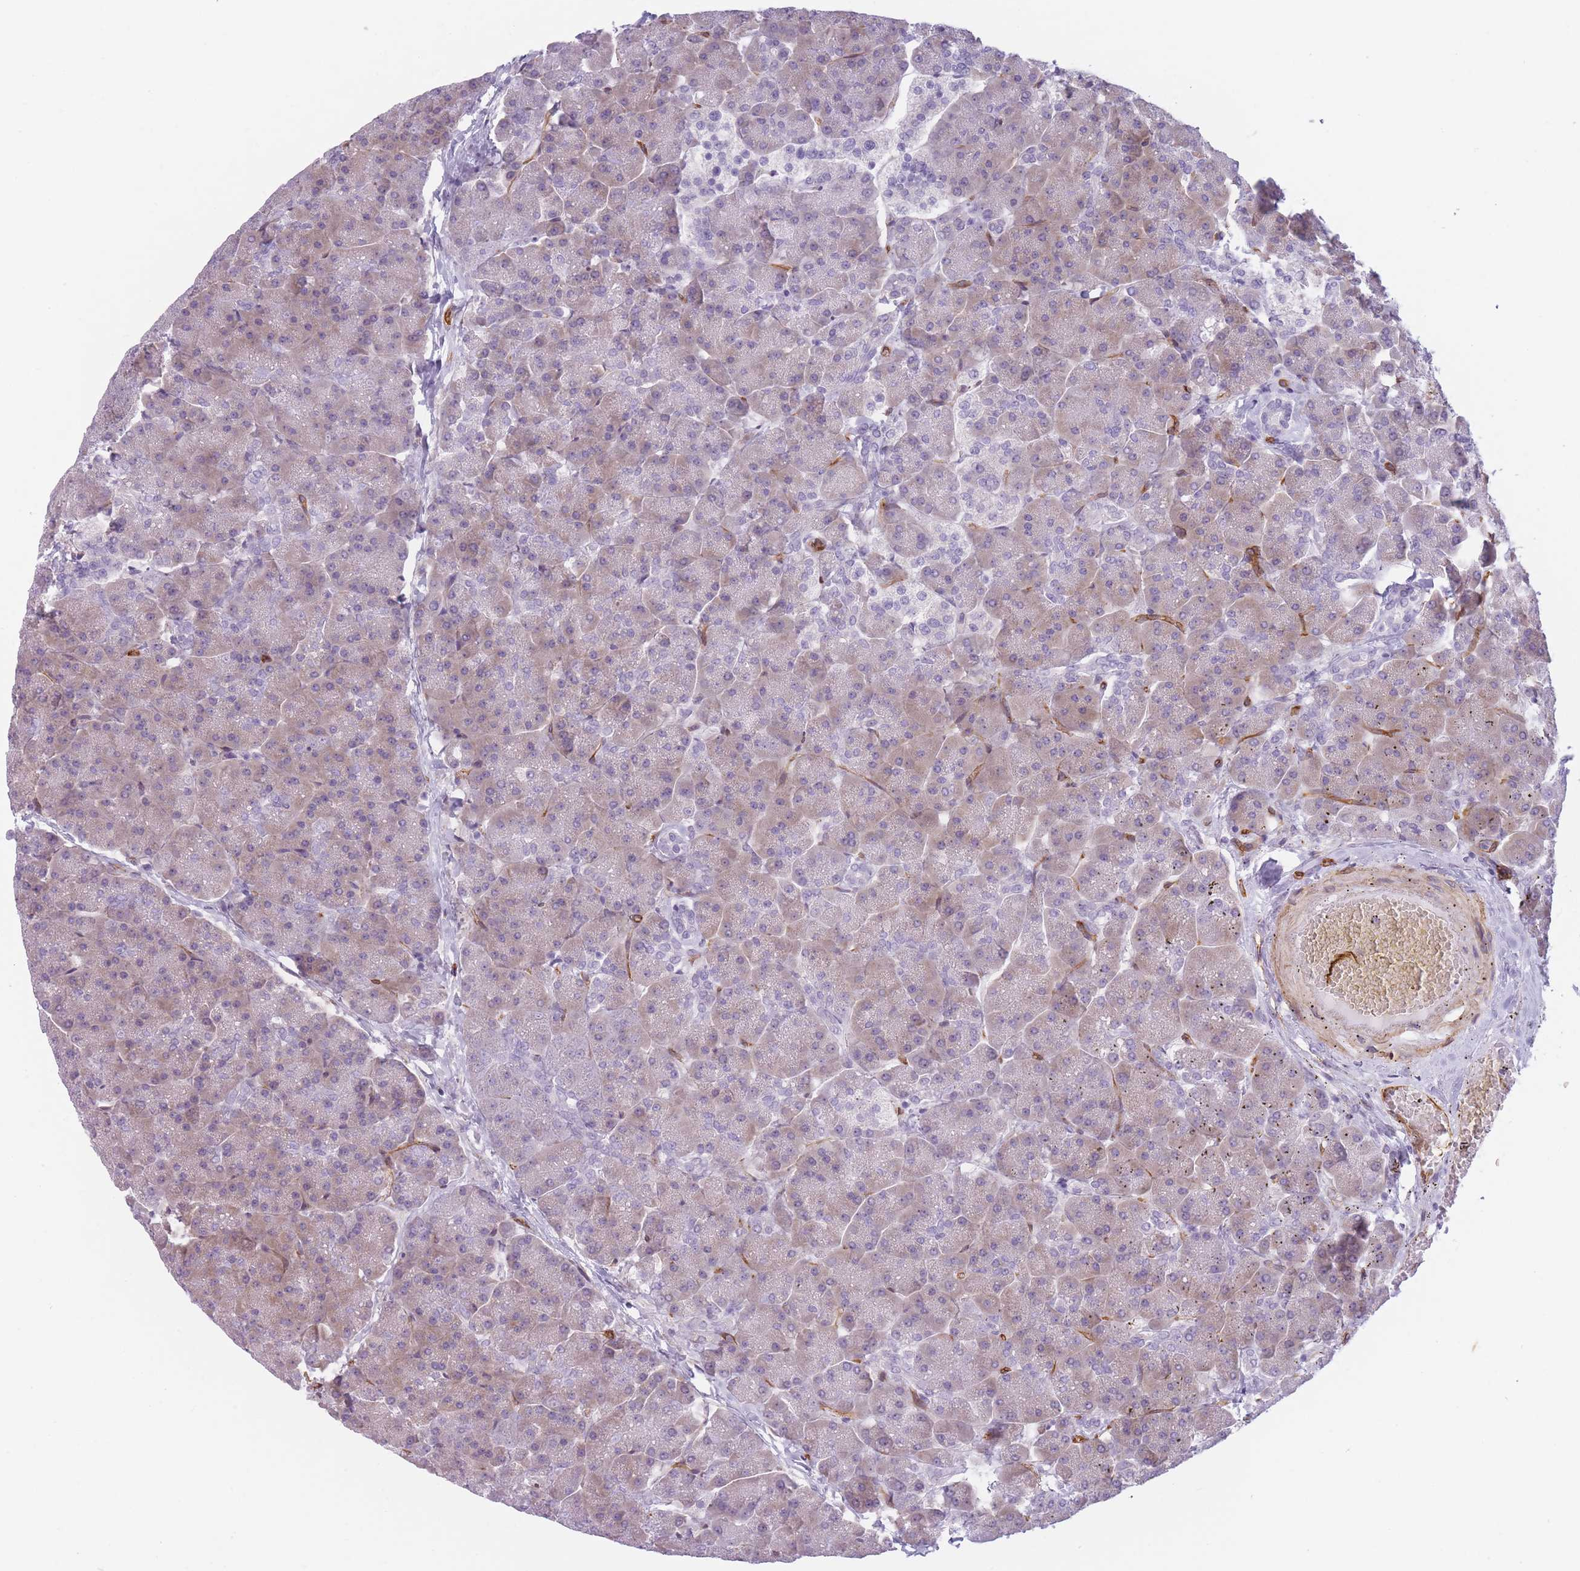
{"staining": {"intensity": "weak", "quantity": "25%-75%", "location": "cytoplasmic/membranous"}, "tissue": "pancreas", "cell_type": "Exocrine glandular cells", "image_type": "normal", "snomed": [{"axis": "morphology", "description": "Normal tissue, NOS"}, {"axis": "topography", "description": "Pancreas"}, {"axis": "topography", "description": "Peripheral nerve tissue"}], "caption": "An IHC photomicrograph of normal tissue is shown. Protein staining in brown shows weak cytoplasmic/membranous positivity in pancreas within exocrine glandular cells.", "gene": "OR6B2", "patient": {"sex": "male", "age": 54}}